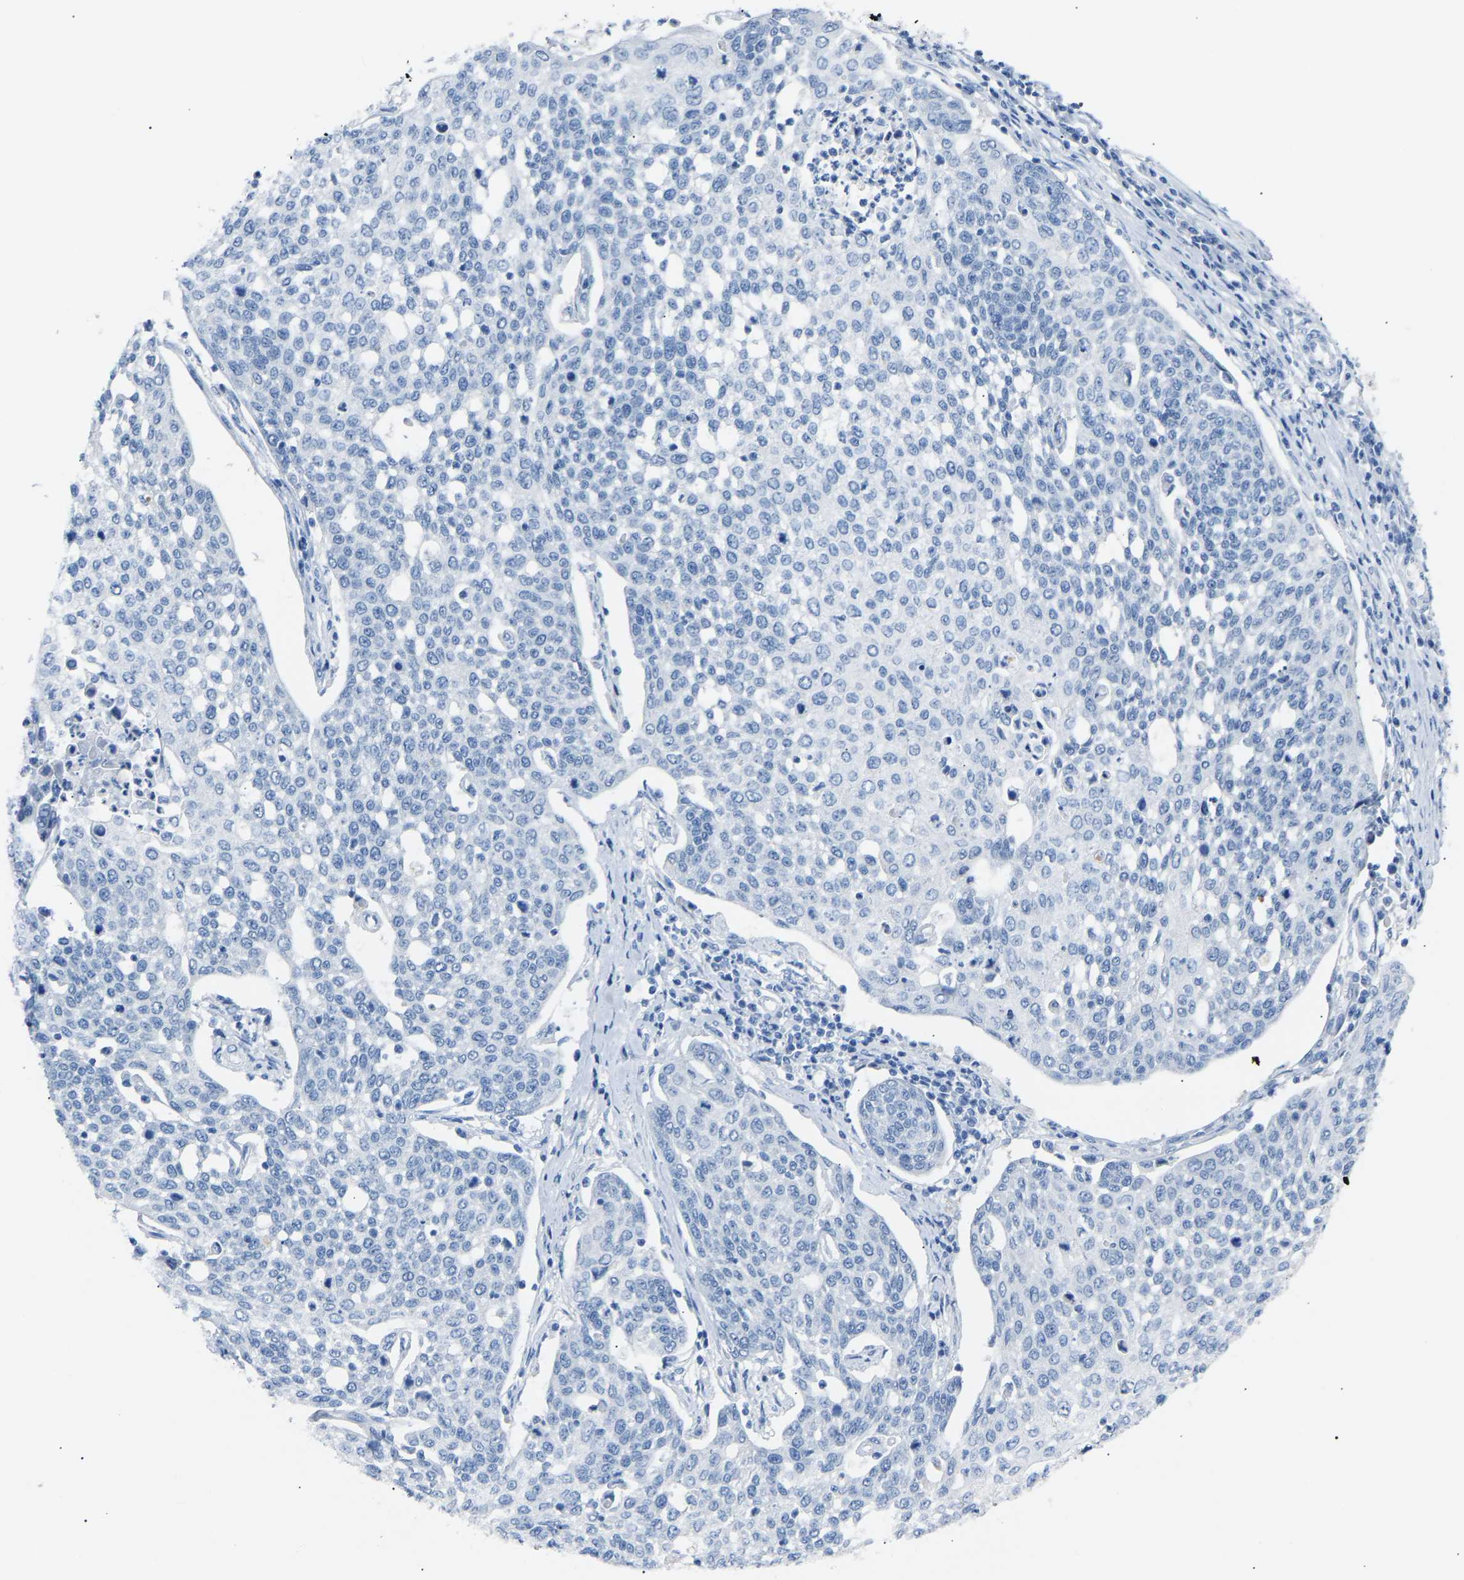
{"staining": {"intensity": "negative", "quantity": "none", "location": "none"}, "tissue": "cervical cancer", "cell_type": "Tumor cells", "image_type": "cancer", "snomed": [{"axis": "morphology", "description": "Squamous cell carcinoma, NOS"}, {"axis": "topography", "description": "Cervix"}], "caption": "The IHC image has no significant positivity in tumor cells of squamous cell carcinoma (cervical) tissue.", "gene": "PEX1", "patient": {"sex": "female", "age": 34}}